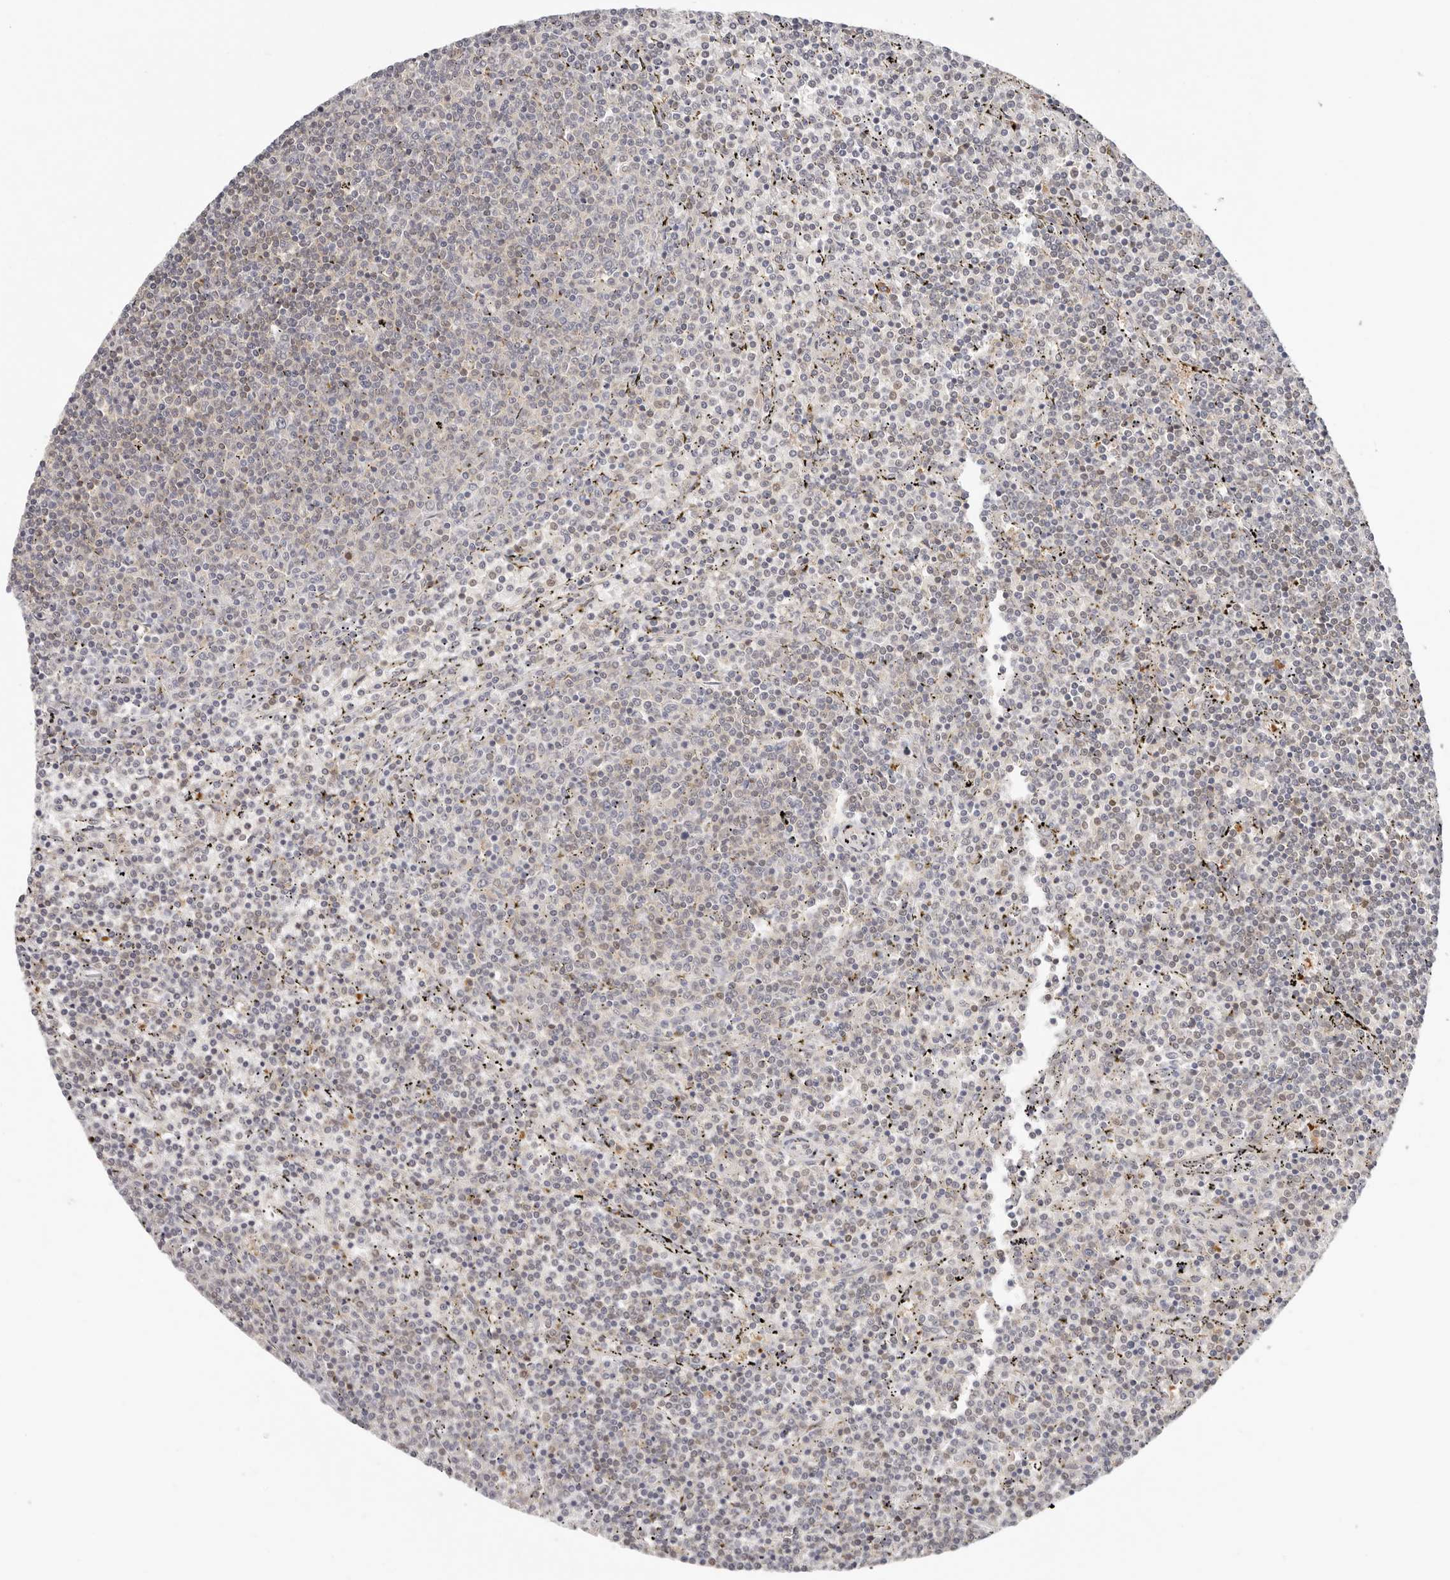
{"staining": {"intensity": "negative", "quantity": "none", "location": "none"}, "tissue": "lymphoma", "cell_type": "Tumor cells", "image_type": "cancer", "snomed": [{"axis": "morphology", "description": "Malignant lymphoma, non-Hodgkin's type, Low grade"}, {"axis": "topography", "description": "Spleen"}], "caption": "Low-grade malignant lymphoma, non-Hodgkin's type was stained to show a protein in brown. There is no significant staining in tumor cells.", "gene": "LARP7", "patient": {"sex": "female", "age": 50}}